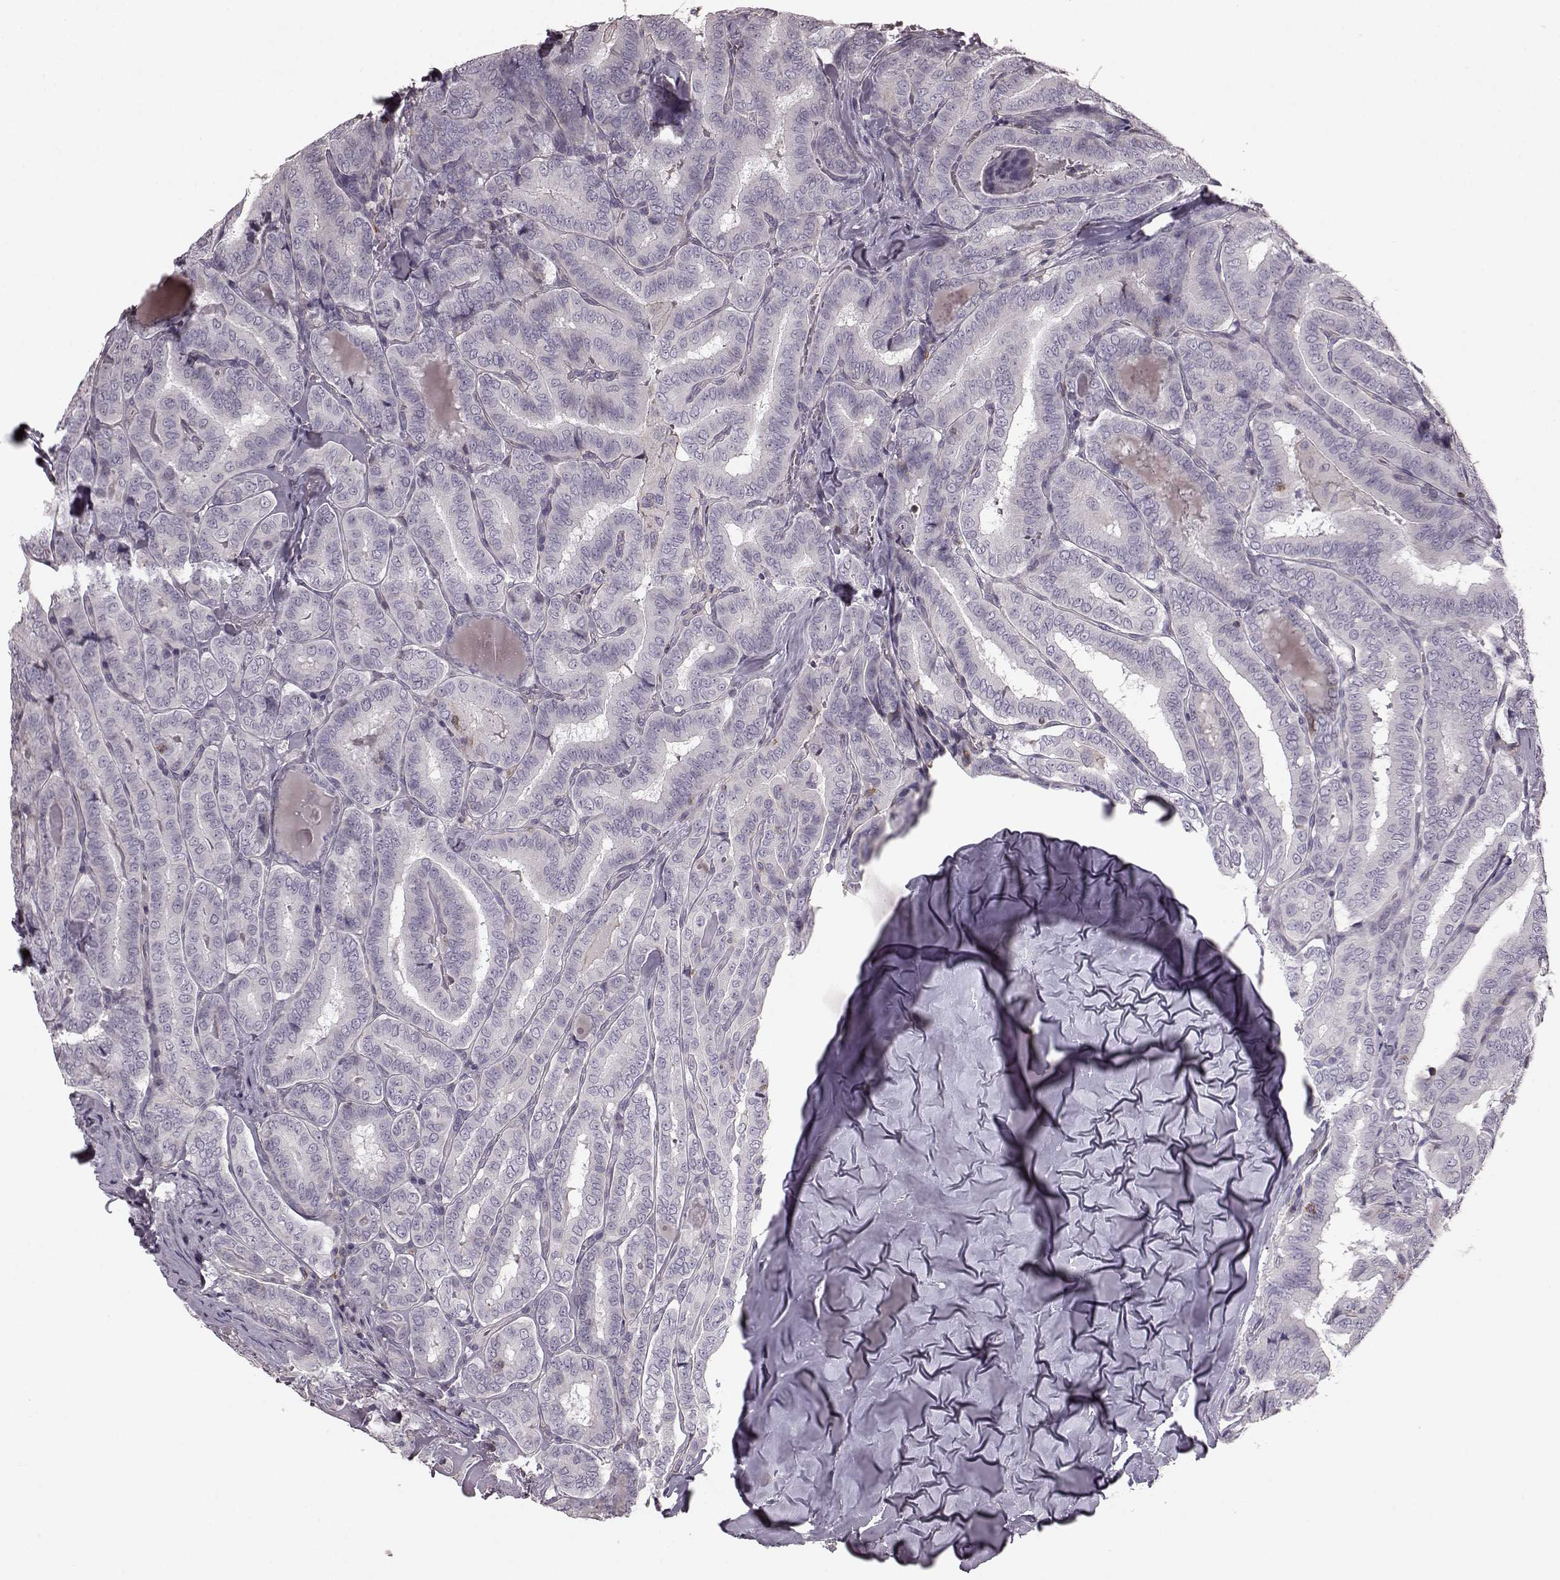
{"staining": {"intensity": "negative", "quantity": "none", "location": "none"}, "tissue": "thyroid cancer", "cell_type": "Tumor cells", "image_type": "cancer", "snomed": [{"axis": "morphology", "description": "Papillary adenocarcinoma, NOS"}, {"axis": "morphology", "description": "Papillary adenoma metastatic"}, {"axis": "topography", "description": "Thyroid gland"}], "caption": "Tumor cells show no significant protein expression in thyroid cancer (papillary adenocarcinoma). (DAB (3,3'-diaminobenzidine) IHC visualized using brightfield microscopy, high magnification).", "gene": "PDCD1", "patient": {"sex": "female", "age": 50}}